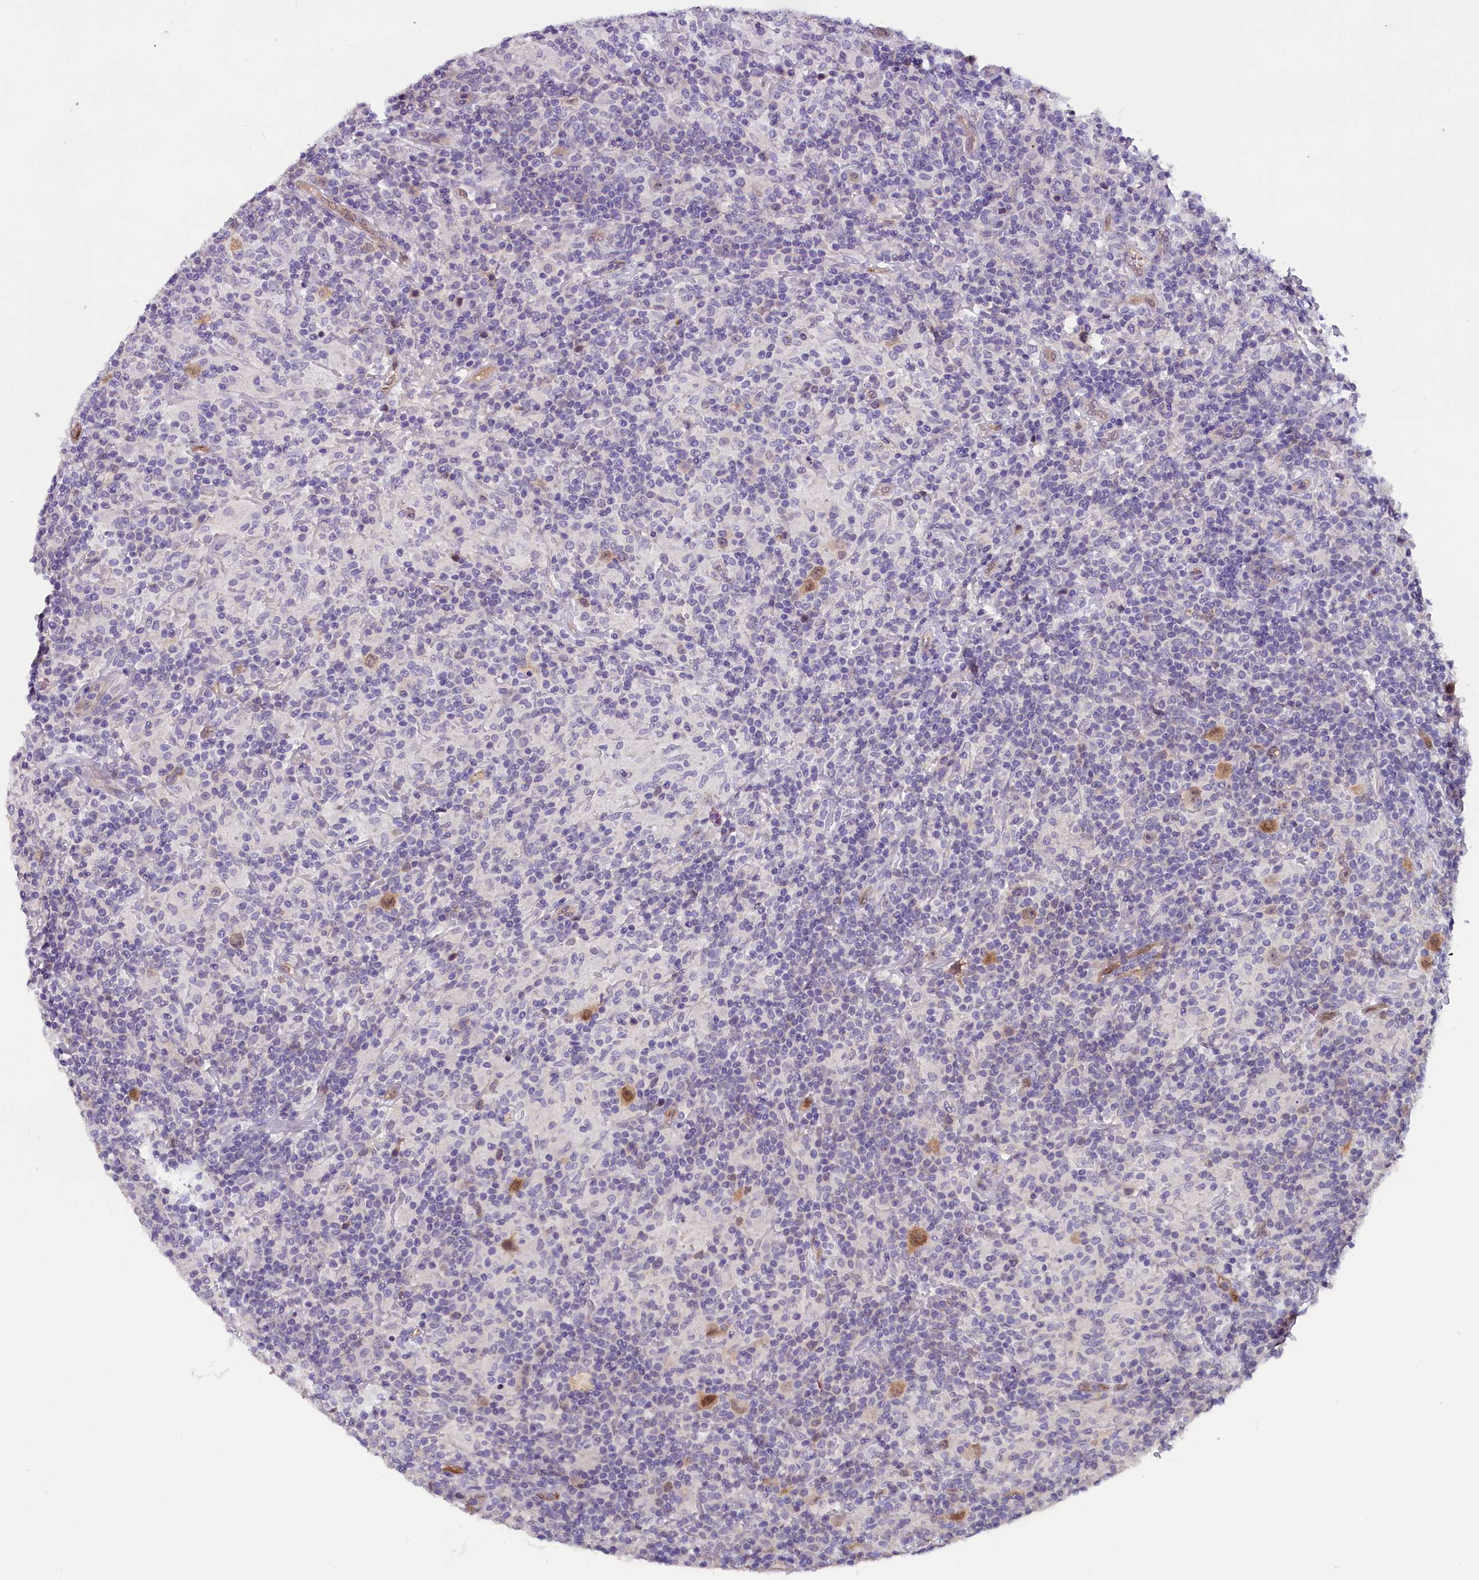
{"staining": {"intensity": "moderate", "quantity": ">75%", "location": "cytoplasmic/membranous,nuclear"}, "tissue": "lymphoma", "cell_type": "Tumor cells", "image_type": "cancer", "snomed": [{"axis": "morphology", "description": "Hodgkin's disease, NOS"}, {"axis": "topography", "description": "Lymph node"}], "caption": "Immunohistochemistry of lymphoma demonstrates medium levels of moderate cytoplasmic/membranous and nuclear positivity in approximately >75% of tumor cells.", "gene": "C9orf40", "patient": {"sex": "male", "age": 70}}